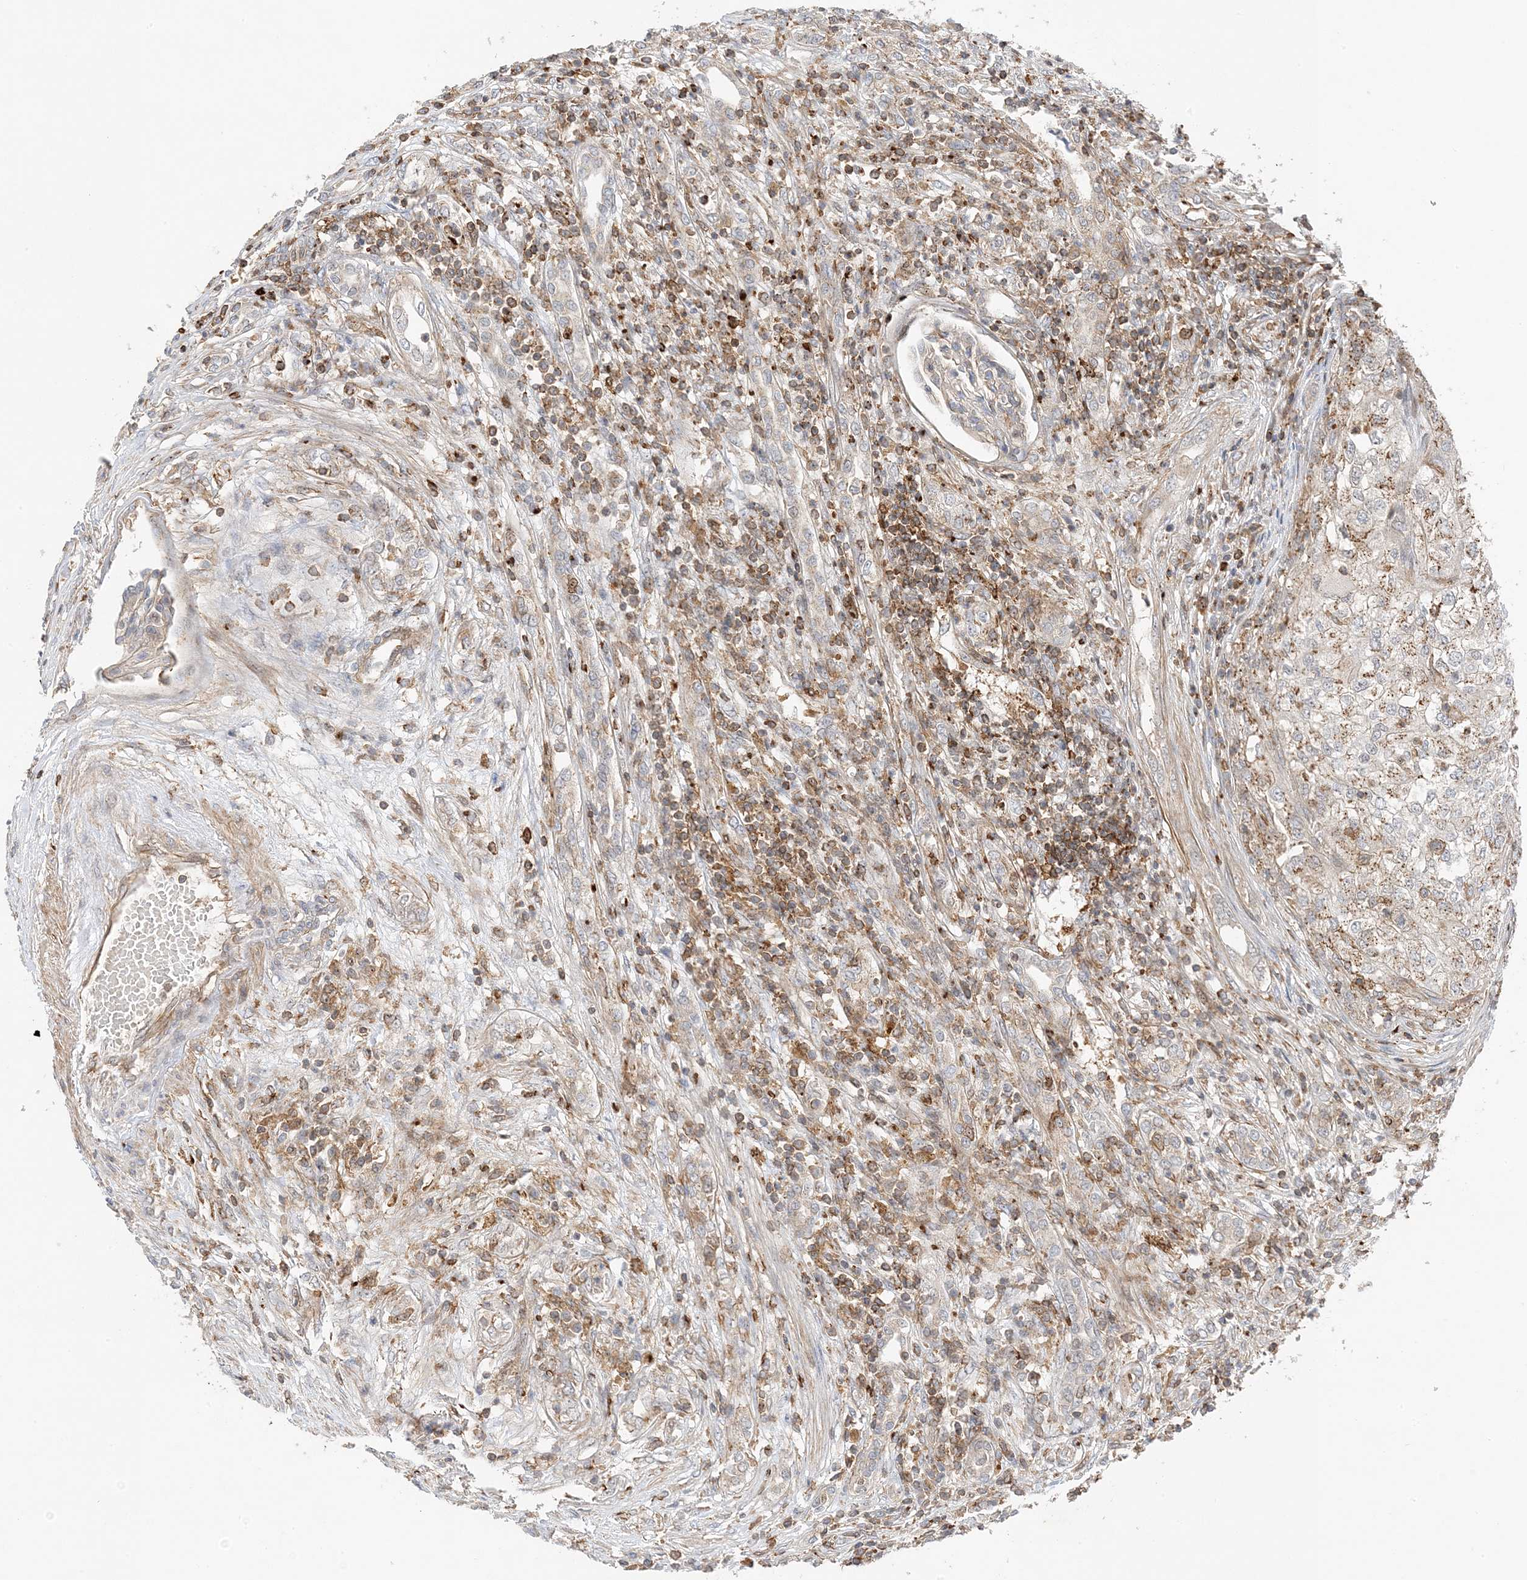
{"staining": {"intensity": "weak", "quantity": "25%-75%", "location": "cytoplasmic/membranous"}, "tissue": "renal cancer", "cell_type": "Tumor cells", "image_type": "cancer", "snomed": [{"axis": "morphology", "description": "Adenocarcinoma, NOS"}, {"axis": "topography", "description": "Kidney"}], "caption": "Adenocarcinoma (renal) stained with a protein marker demonstrates weak staining in tumor cells.", "gene": "TATDN3", "patient": {"sex": "female", "age": 54}}